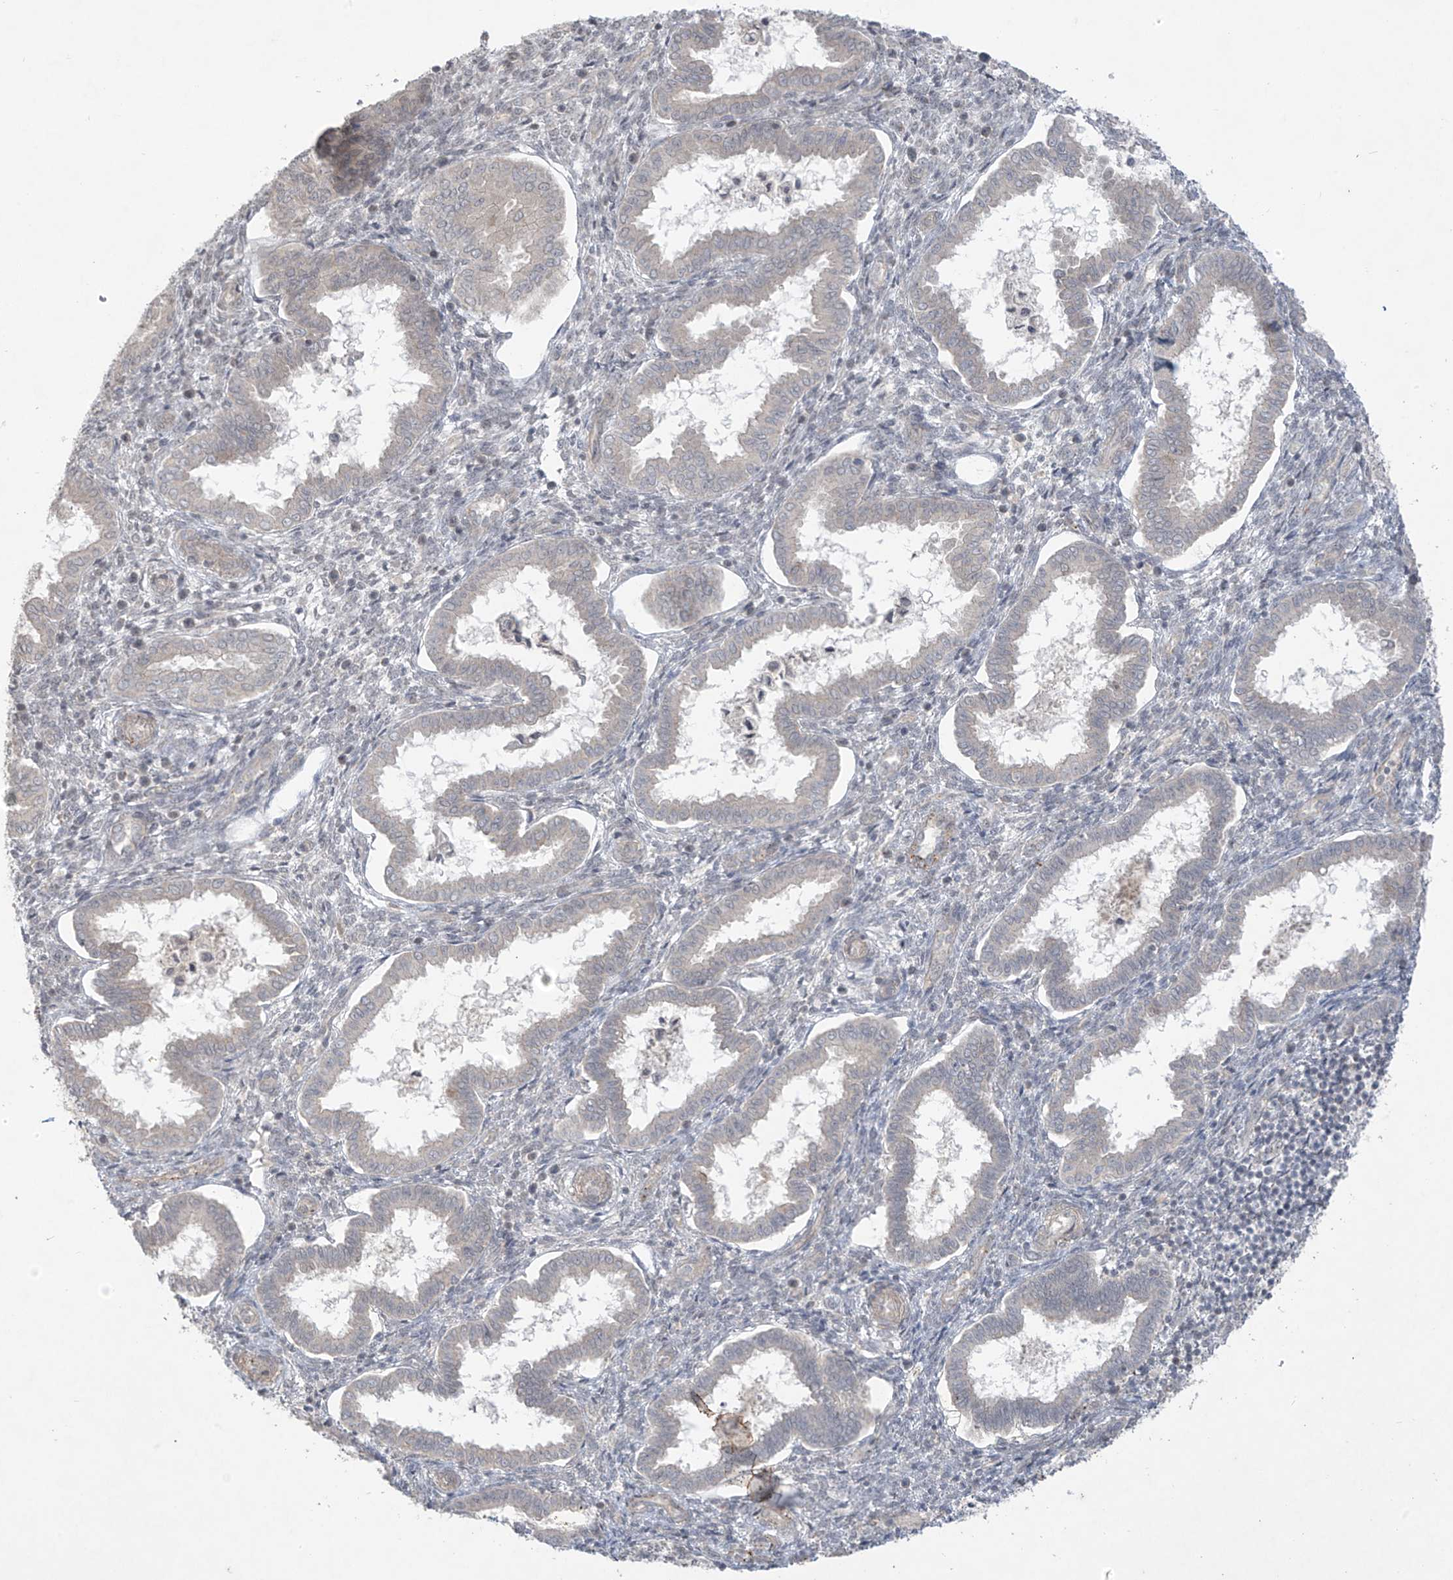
{"staining": {"intensity": "negative", "quantity": "none", "location": "none"}, "tissue": "endometrium", "cell_type": "Cells in endometrial stroma", "image_type": "normal", "snomed": [{"axis": "morphology", "description": "Normal tissue, NOS"}, {"axis": "topography", "description": "Endometrium"}], "caption": "This is a image of immunohistochemistry staining of normal endometrium, which shows no staining in cells in endometrial stroma. Nuclei are stained in blue.", "gene": "DGKQ", "patient": {"sex": "female", "age": 24}}